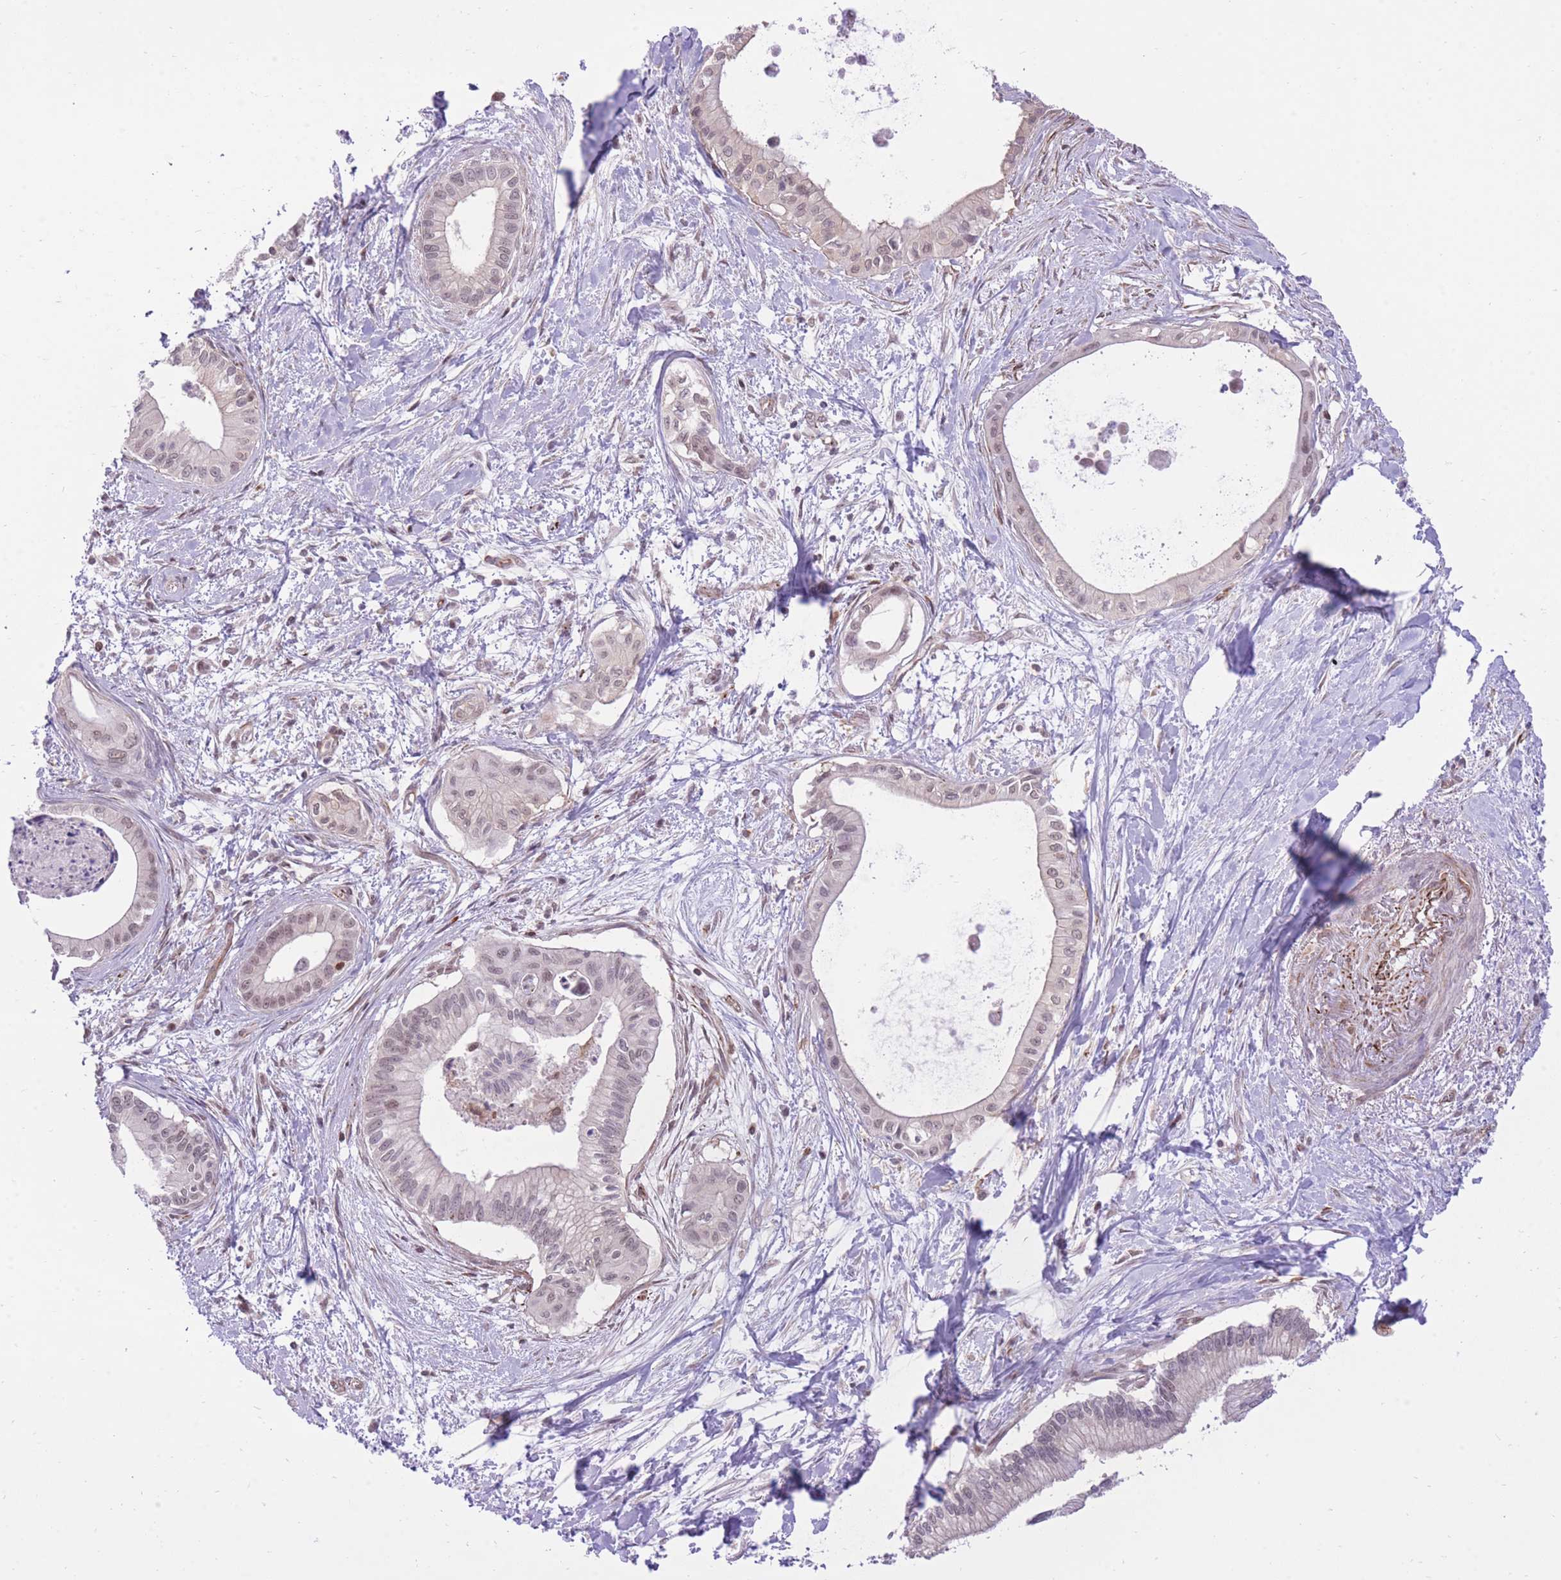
{"staining": {"intensity": "weak", "quantity": "<25%", "location": "nuclear"}, "tissue": "pancreatic cancer", "cell_type": "Tumor cells", "image_type": "cancer", "snomed": [{"axis": "morphology", "description": "Adenocarcinoma, NOS"}, {"axis": "topography", "description": "Pancreas"}], "caption": "DAB immunohistochemical staining of pancreatic cancer exhibits no significant staining in tumor cells.", "gene": "ELL", "patient": {"sex": "male", "age": 78}}